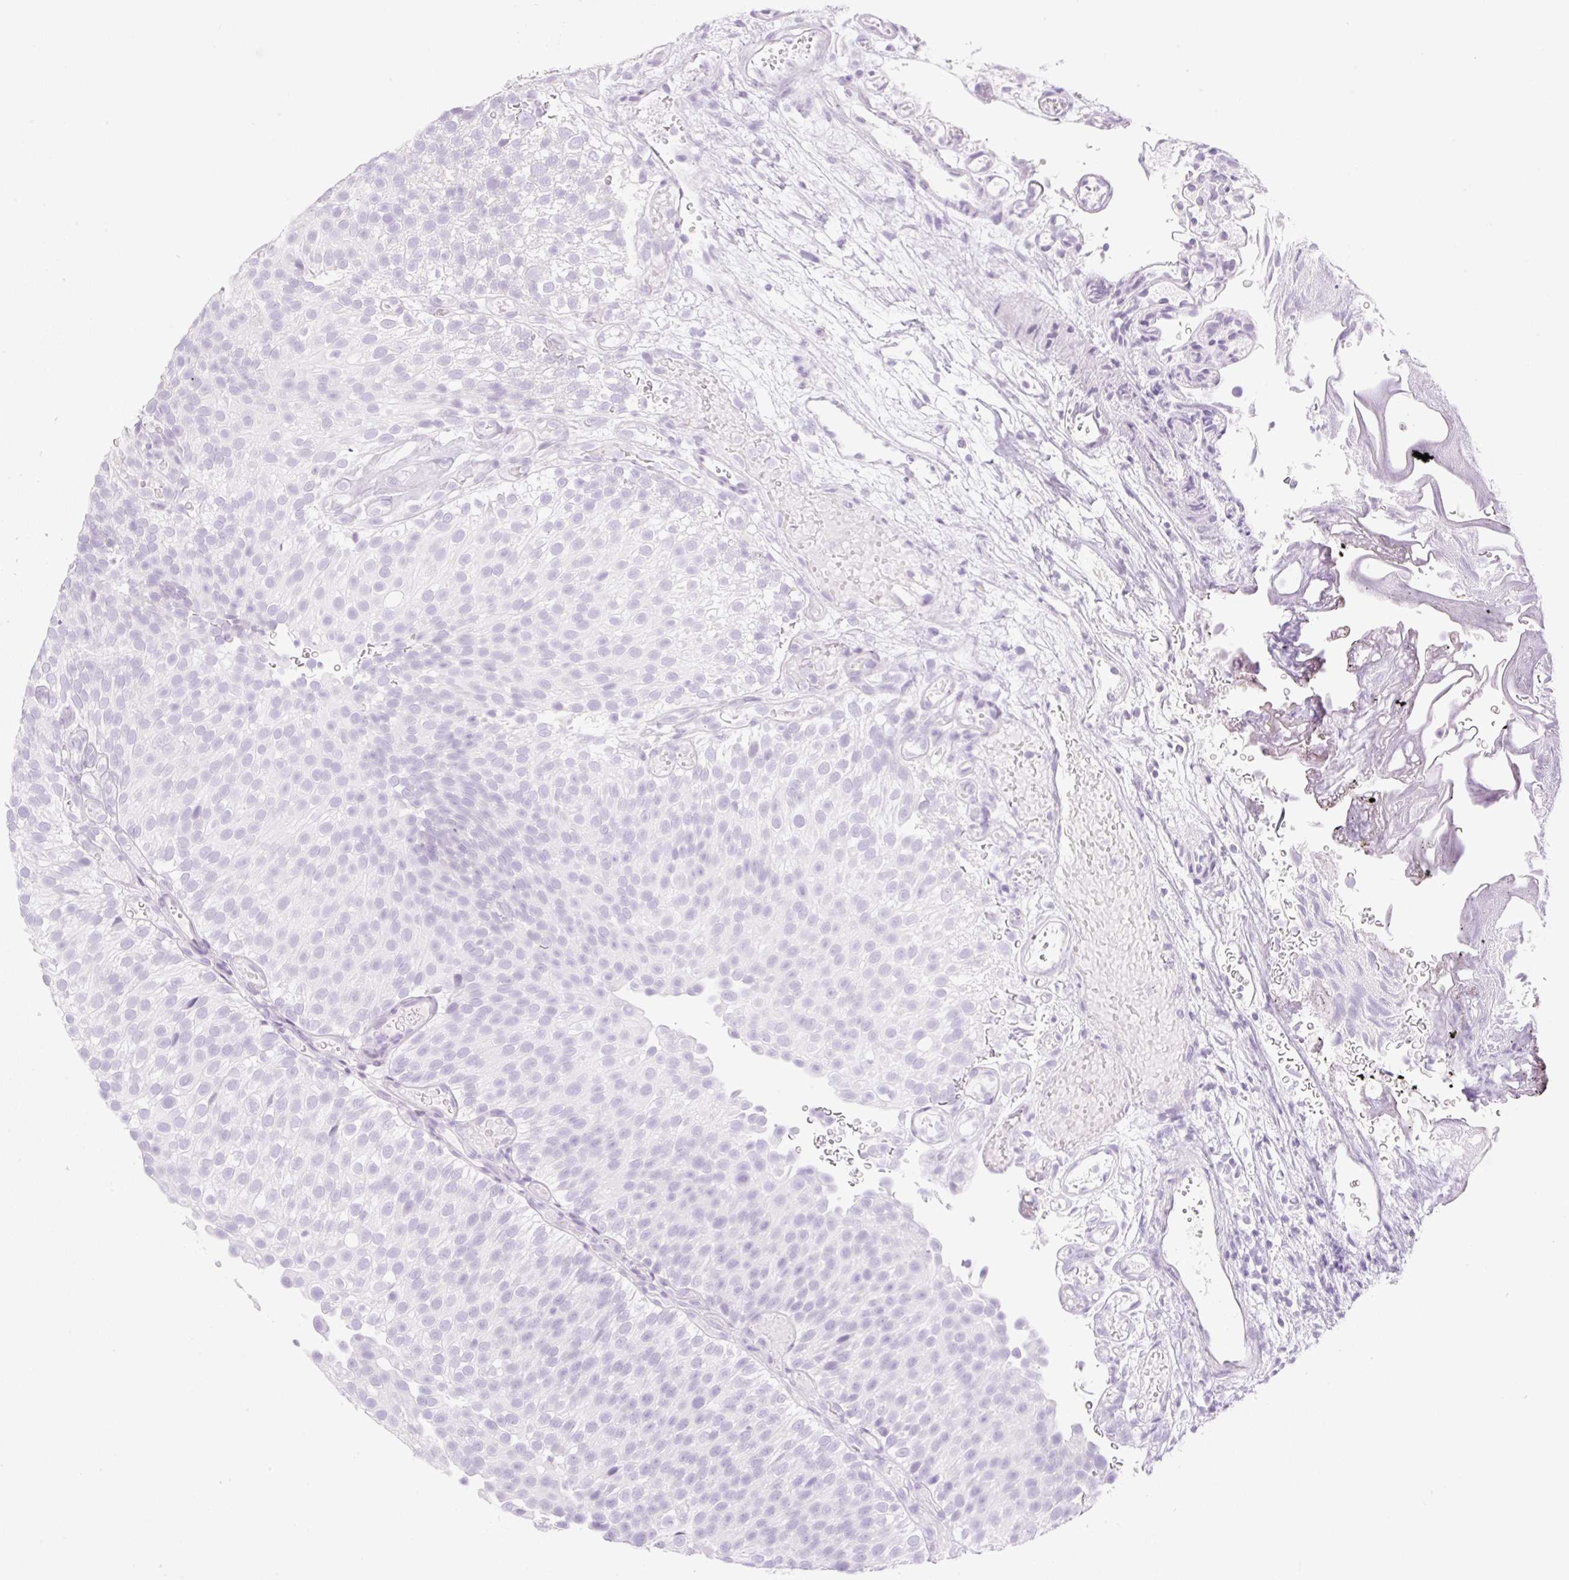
{"staining": {"intensity": "negative", "quantity": "none", "location": "none"}, "tissue": "urothelial cancer", "cell_type": "Tumor cells", "image_type": "cancer", "snomed": [{"axis": "morphology", "description": "Urothelial carcinoma, Low grade"}, {"axis": "topography", "description": "Urinary bladder"}], "caption": "DAB immunohistochemical staining of urothelial cancer shows no significant positivity in tumor cells. (Brightfield microscopy of DAB (3,3'-diaminobenzidine) IHC at high magnification).", "gene": "SP140L", "patient": {"sex": "male", "age": 78}}